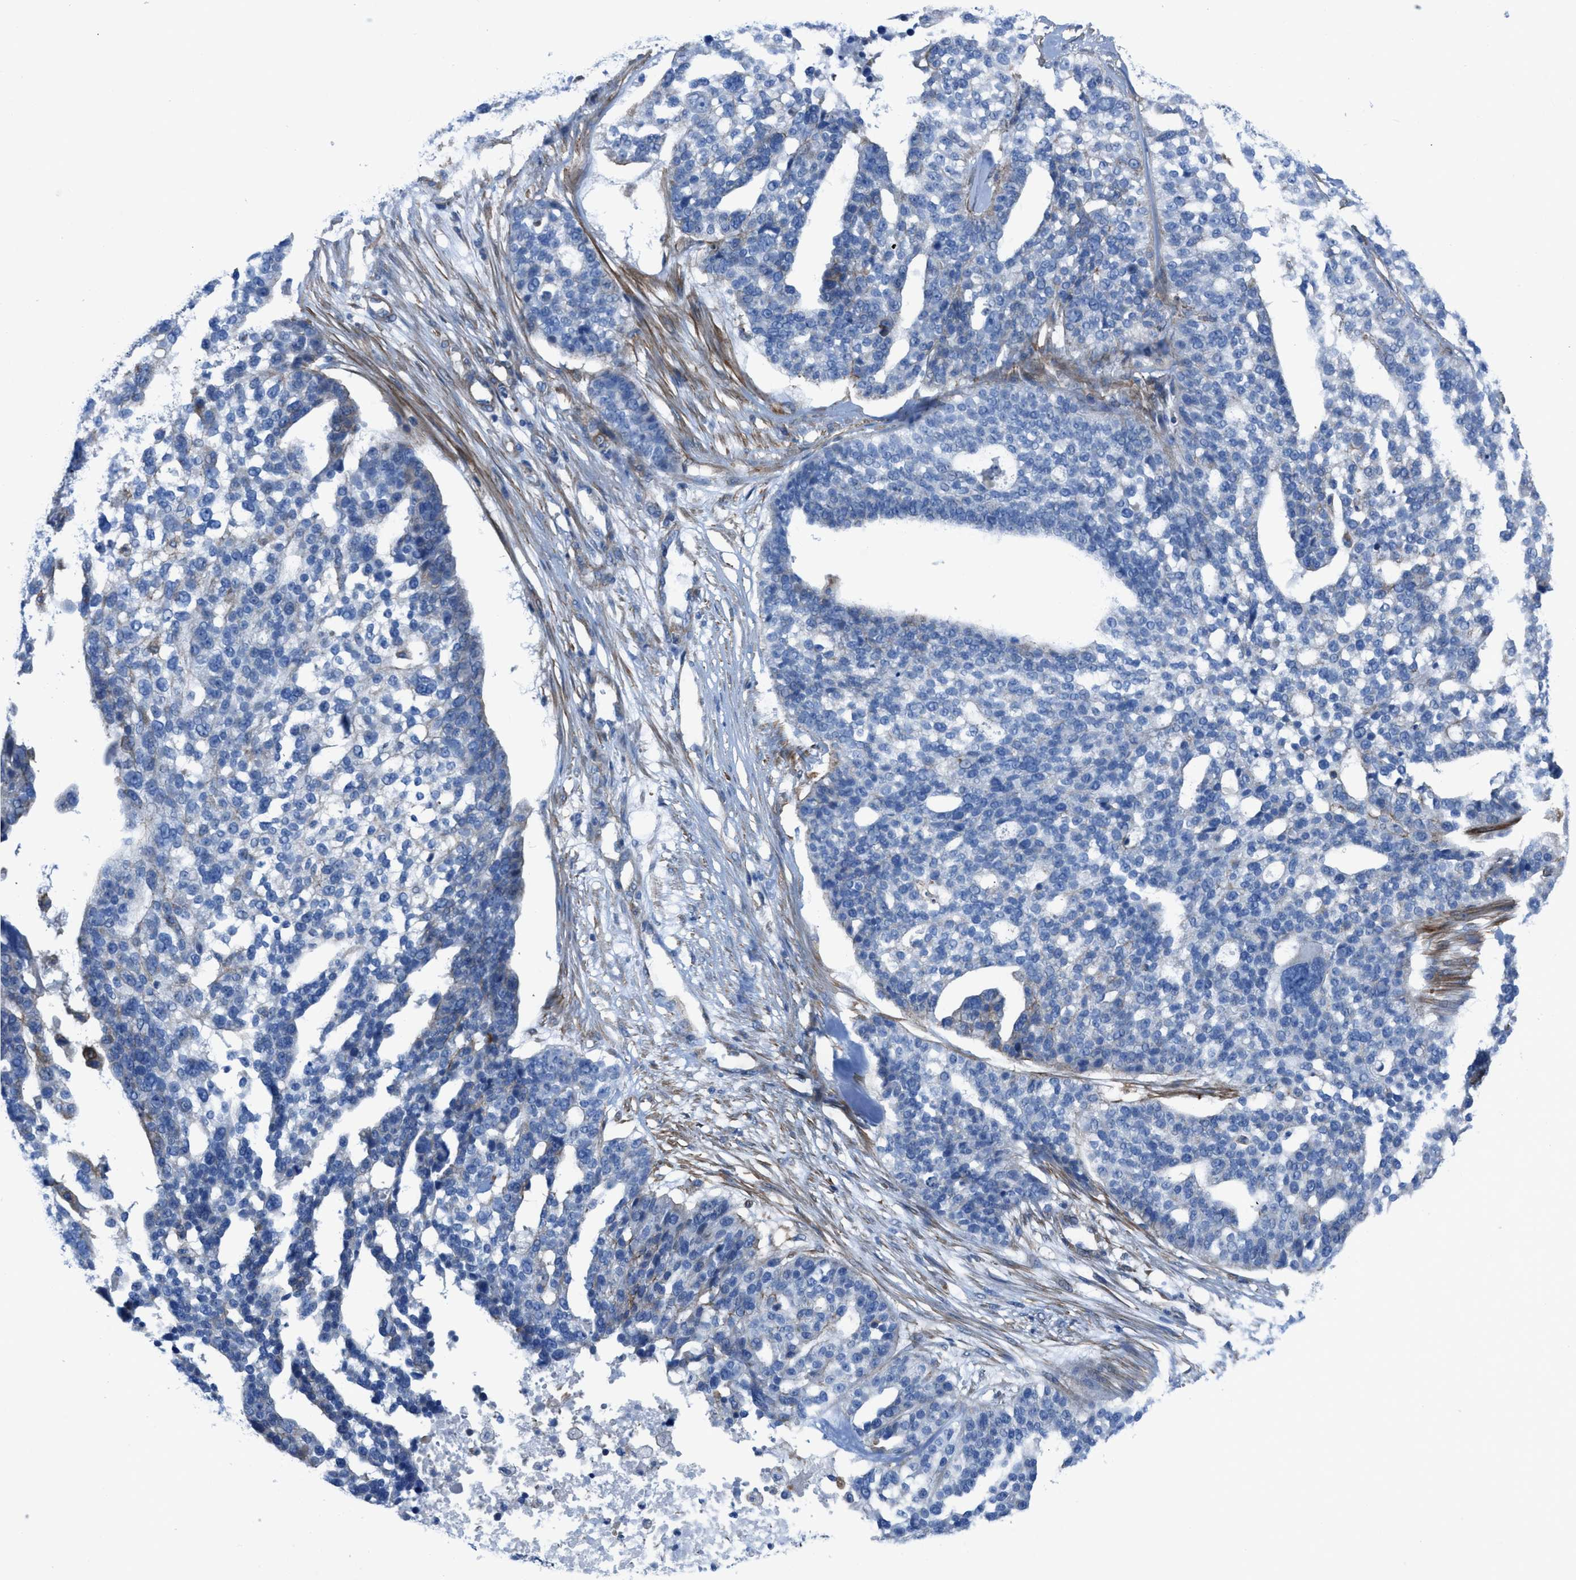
{"staining": {"intensity": "negative", "quantity": "none", "location": "none"}, "tissue": "ovarian cancer", "cell_type": "Tumor cells", "image_type": "cancer", "snomed": [{"axis": "morphology", "description": "Cystadenocarcinoma, serous, NOS"}, {"axis": "topography", "description": "Ovary"}], "caption": "Tumor cells are negative for brown protein staining in serous cystadenocarcinoma (ovarian).", "gene": "KCNH7", "patient": {"sex": "female", "age": 59}}